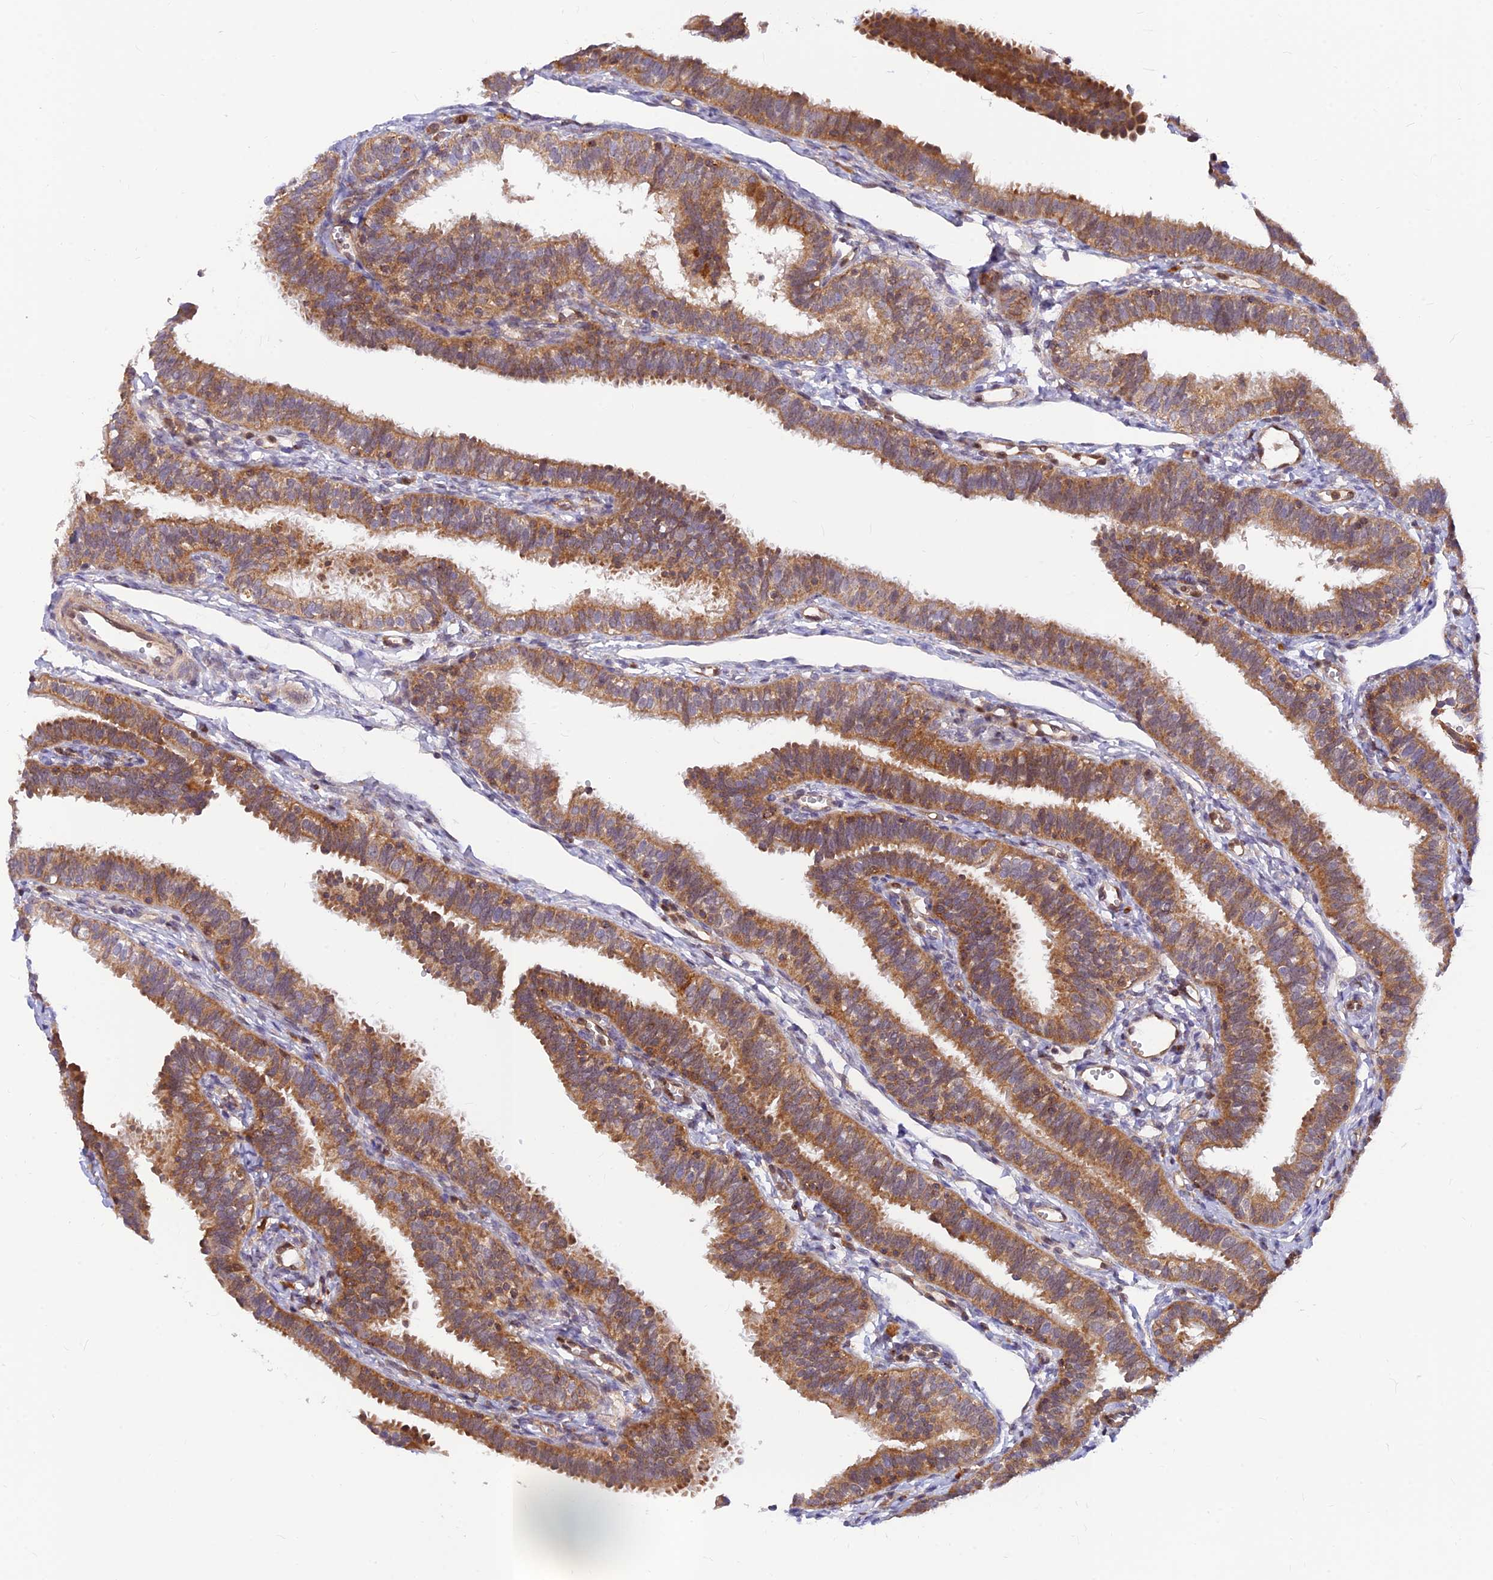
{"staining": {"intensity": "moderate", "quantity": ">75%", "location": "cytoplasmic/membranous"}, "tissue": "fallopian tube", "cell_type": "Glandular cells", "image_type": "normal", "snomed": [{"axis": "morphology", "description": "Normal tissue, NOS"}, {"axis": "topography", "description": "Fallopian tube"}], "caption": "Benign fallopian tube displays moderate cytoplasmic/membranous positivity in approximately >75% of glandular cells, visualized by immunohistochemistry.", "gene": "LYSMD2", "patient": {"sex": "female", "age": 35}}